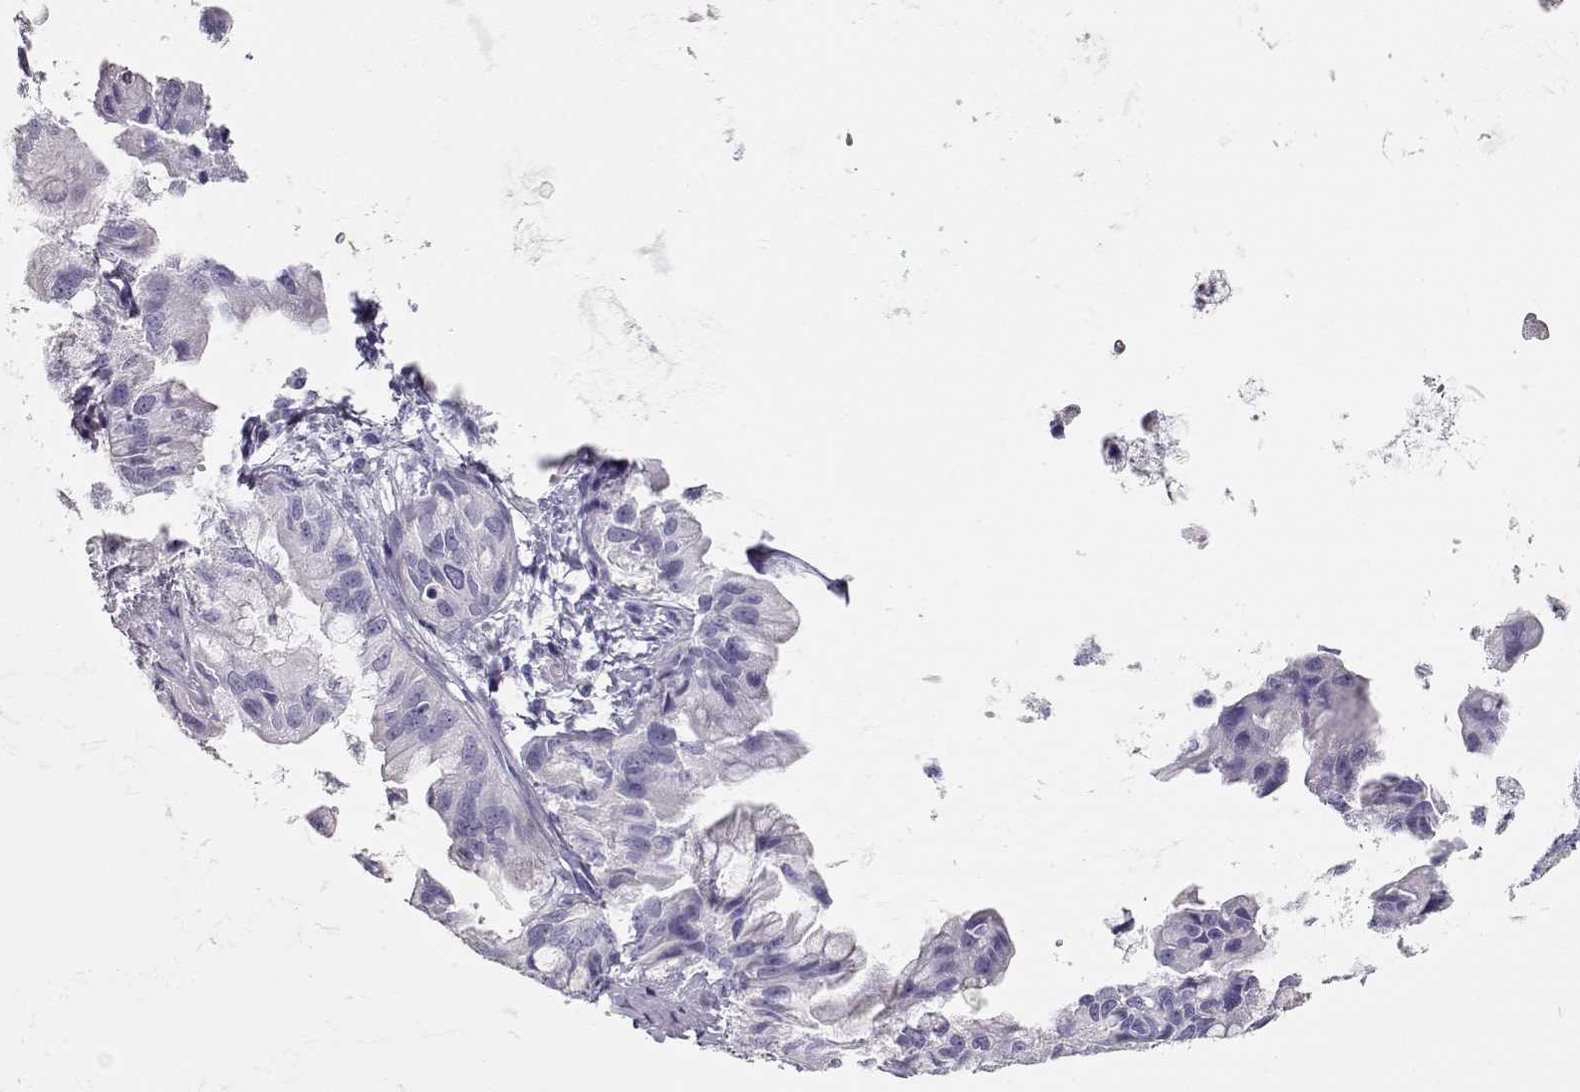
{"staining": {"intensity": "negative", "quantity": "none", "location": "none"}, "tissue": "ovarian cancer", "cell_type": "Tumor cells", "image_type": "cancer", "snomed": [{"axis": "morphology", "description": "Cystadenocarcinoma, mucinous, NOS"}, {"axis": "topography", "description": "Ovary"}], "caption": "High magnification brightfield microscopy of ovarian mucinous cystadenocarcinoma stained with DAB (brown) and counterstained with hematoxylin (blue): tumor cells show no significant staining.", "gene": "MAGEC1", "patient": {"sex": "female", "age": 76}}